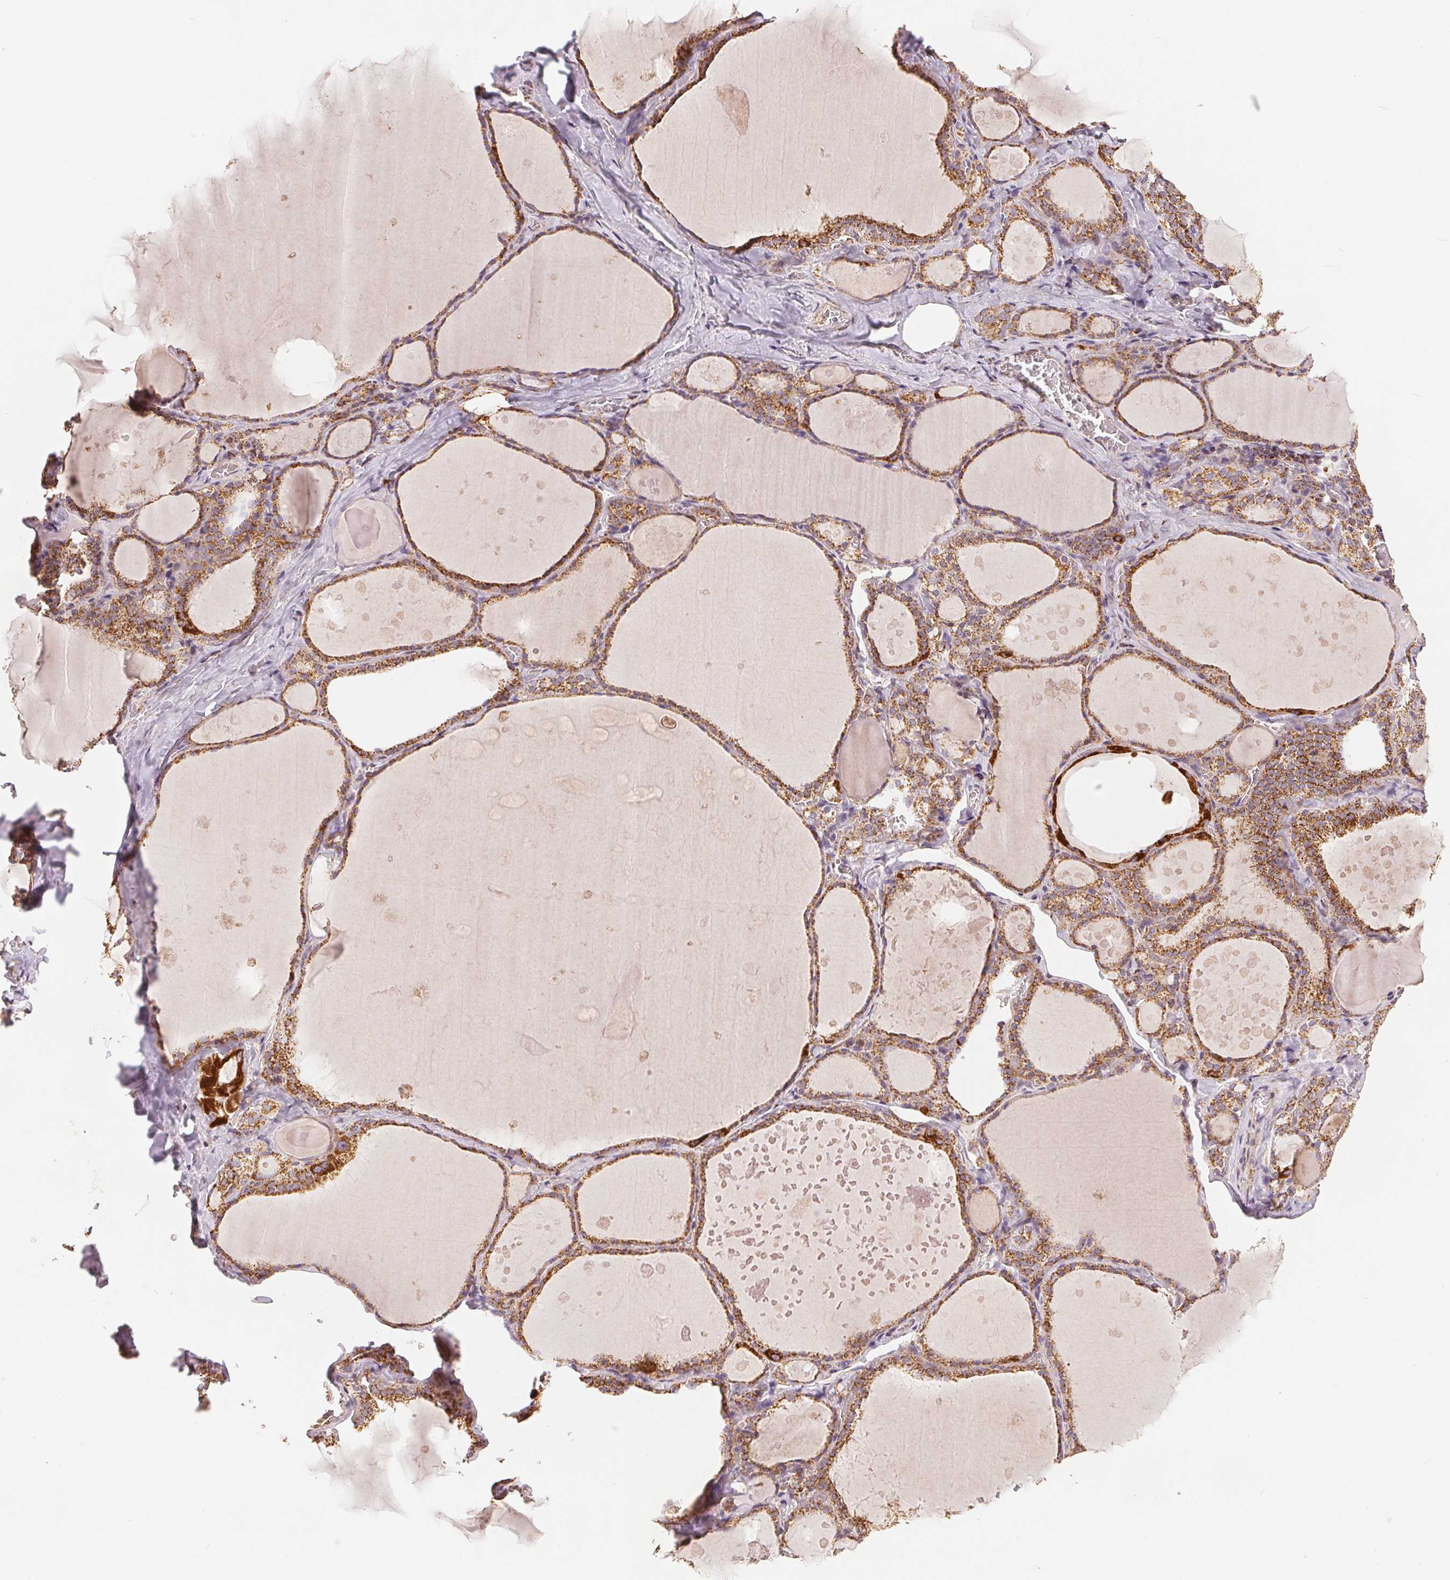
{"staining": {"intensity": "strong", "quantity": ">75%", "location": "cytoplasmic/membranous"}, "tissue": "thyroid gland", "cell_type": "Glandular cells", "image_type": "normal", "snomed": [{"axis": "morphology", "description": "Normal tissue, NOS"}, {"axis": "topography", "description": "Thyroid gland"}], "caption": "Protein staining displays strong cytoplasmic/membranous positivity in about >75% of glandular cells in benign thyroid gland.", "gene": "SDHB", "patient": {"sex": "male", "age": 56}}